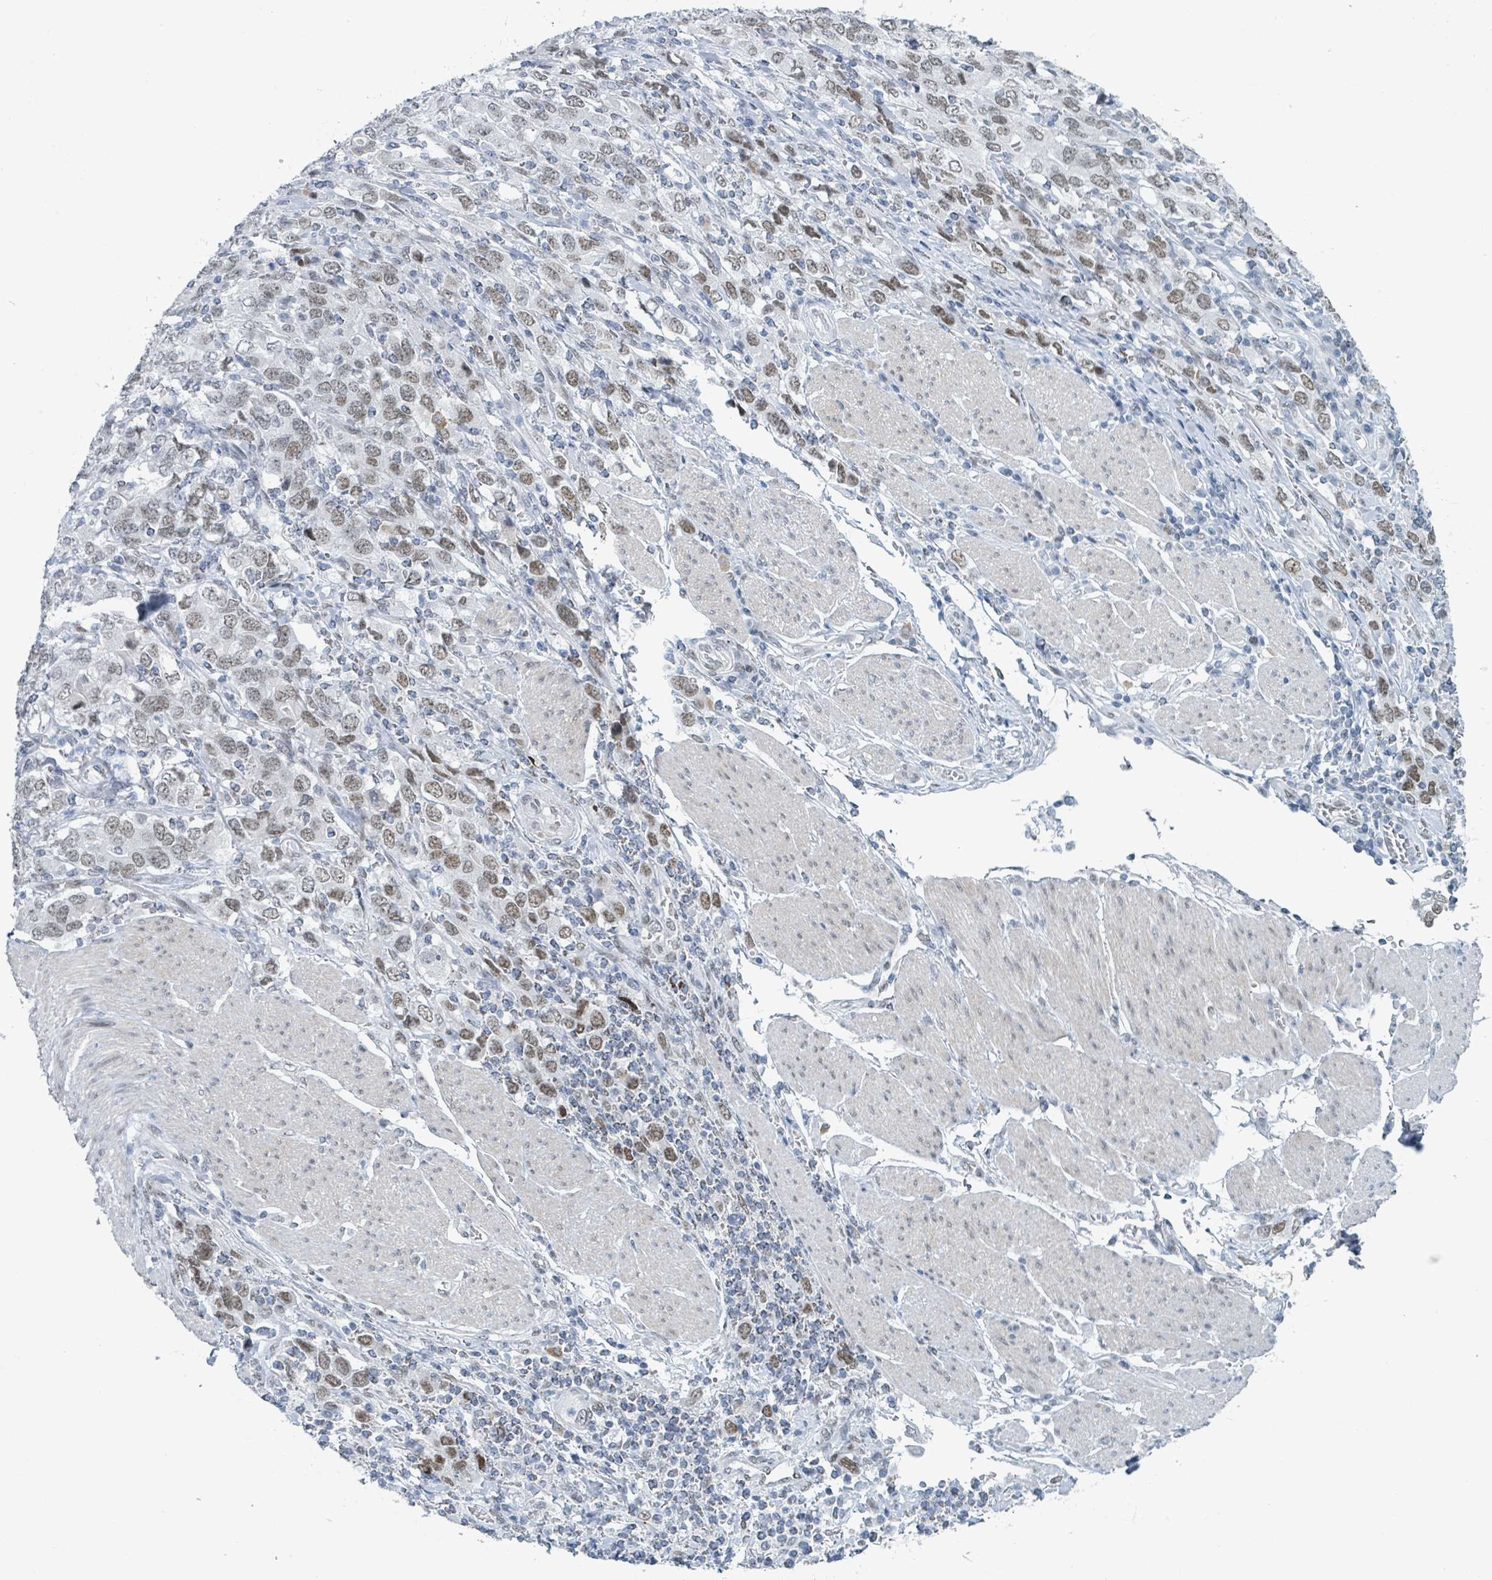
{"staining": {"intensity": "moderate", "quantity": ">75%", "location": "nuclear"}, "tissue": "stomach cancer", "cell_type": "Tumor cells", "image_type": "cancer", "snomed": [{"axis": "morphology", "description": "Adenocarcinoma, NOS"}, {"axis": "topography", "description": "Stomach, upper"}, {"axis": "topography", "description": "Stomach"}], "caption": "Protein analysis of stomach adenocarcinoma tissue demonstrates moderate nuclear expression in approximately >75% of tumor cells.", "gene": "EHMT2", "patient": {"sex": "male", "age": 62}}